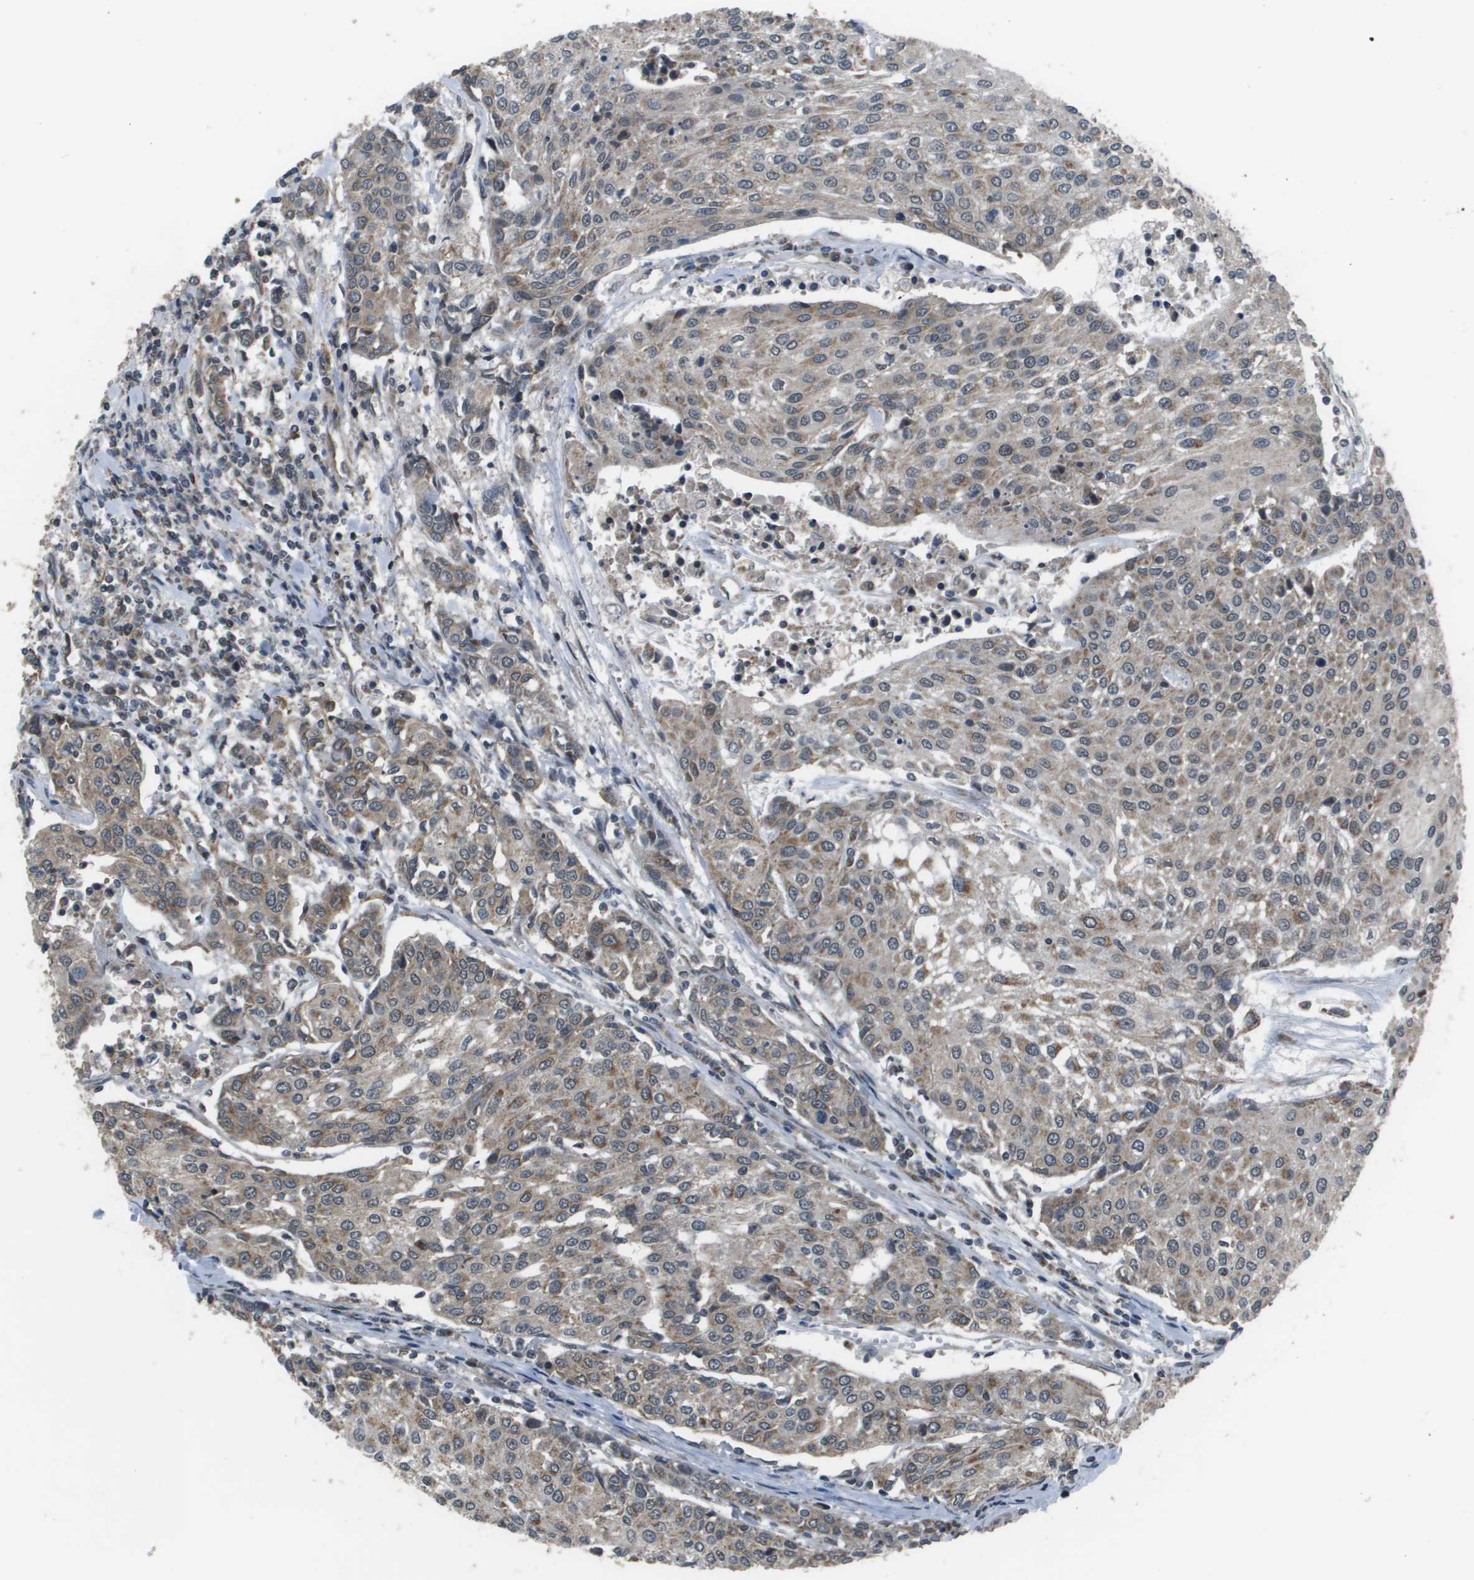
{"staining": {"intensity": "moderate", "quantity": ">75%", "location": "cytoplasmic/membranous,nuclear"}, "tissue": "urothelial cancer", "cell_type": "Tumor cells", "image_type": "cancer", "snomed": [{"axis": "morphology", "description": "Urothelial carcinoma, High grade"}, {"axis": "topography", "description": "Urinary bladder"}], "caption": "Human high-grade urothelial carcinoma stained for a protein (brown) displays moderate cytoplasmic/membranous and nuclear positive staining in about >75% of tumor cells.", "gene": "PPFIA1", "patient": {"sex": "female", "age": 85}}